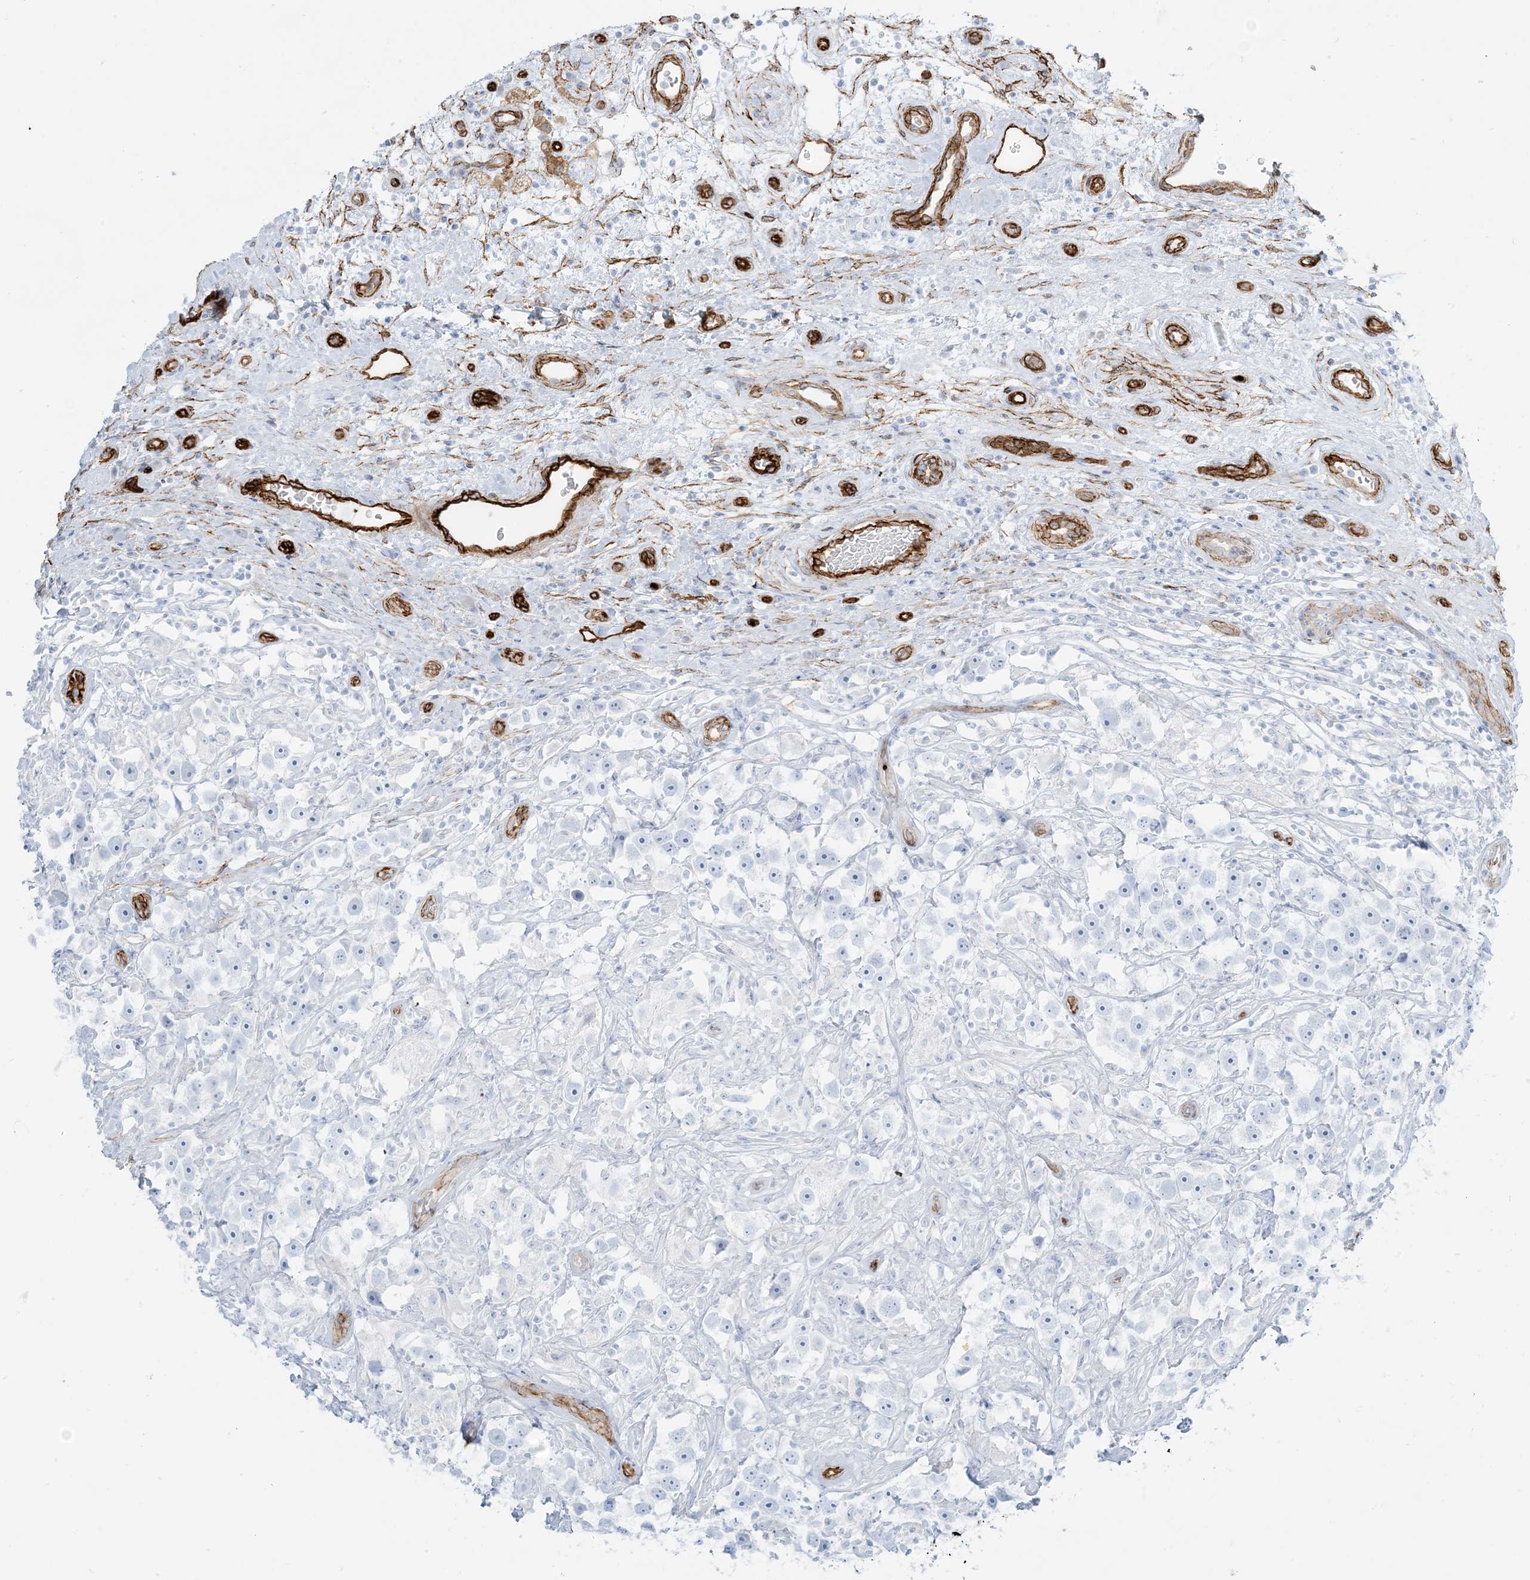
{"staining": {"intensity": "negative", "quantity": "none", "location": "none"}, "tissue": "testis cancer", "cell_type": "Tumor cells", "image_type": "cancer", "snomed": [{"axis": "morphology", "description": "Seminoma, NOS"}, {"axis": "topography", "description": "Testis"}], "caption": "Testis cancer (seminoma) stained for a protein using immunohistochemistry (IHC) displays no positivity tumor cells.", "gene": "EPS8L3", "patient": {"sex": "male", "age": 49}}